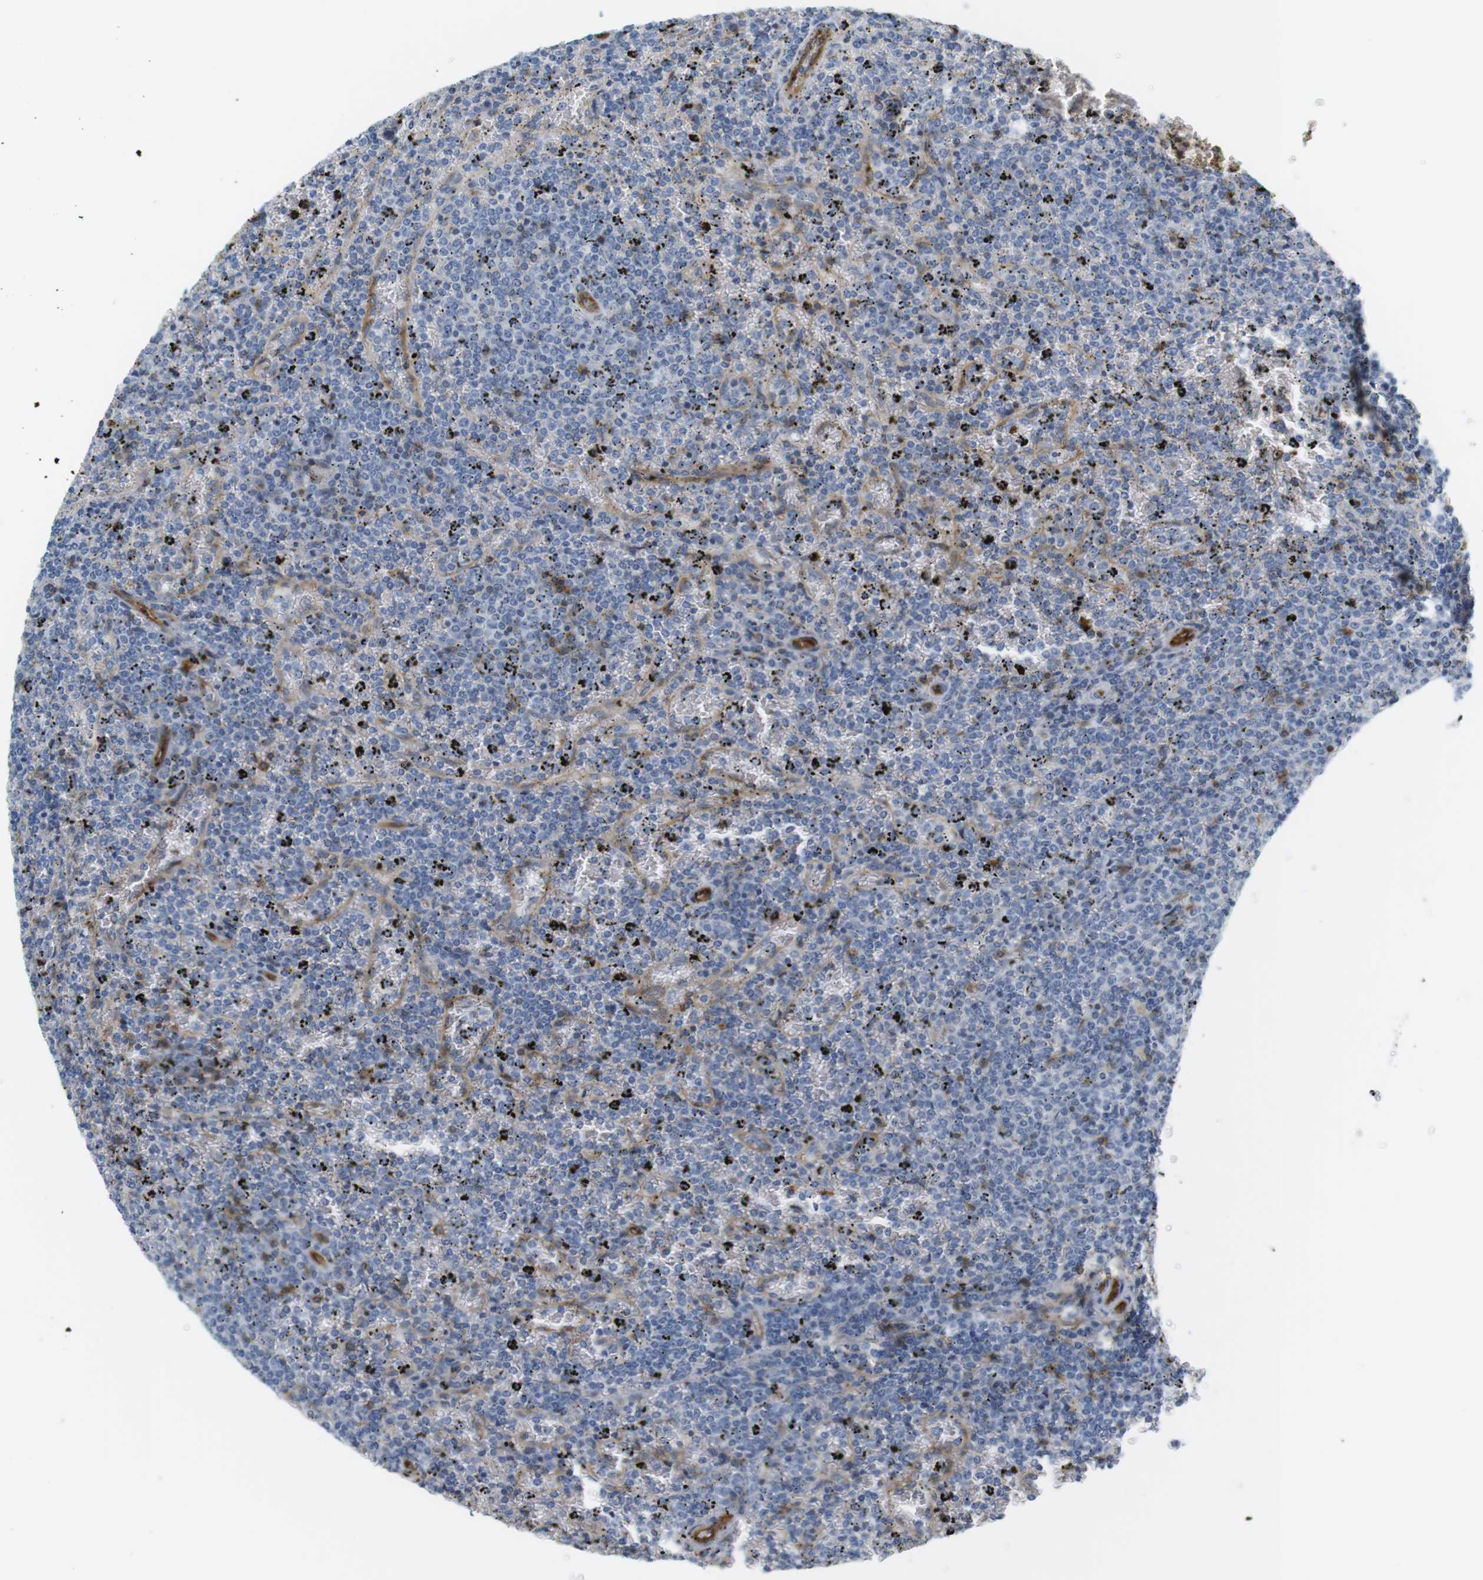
{"staining": {"intensity": "negative", "quantity": "none", "location": "none"}, "tissue": "lymphoma", "cell_type": "Tumor cells", "image_type": "cancer", "snomed": [{"axis": "morphology", "description": "Malignant lymphoma, non-Hodgkin's type, Low grade"}, {"axis": "topography", "description": "Spleen"}], "caption": "Tumor cells are negative for protein expression in human low-grade malignant lymphoma, non-Hodgkin's type.", "gene": "F2R", "patient": {"sex": "female", "age": 77}}